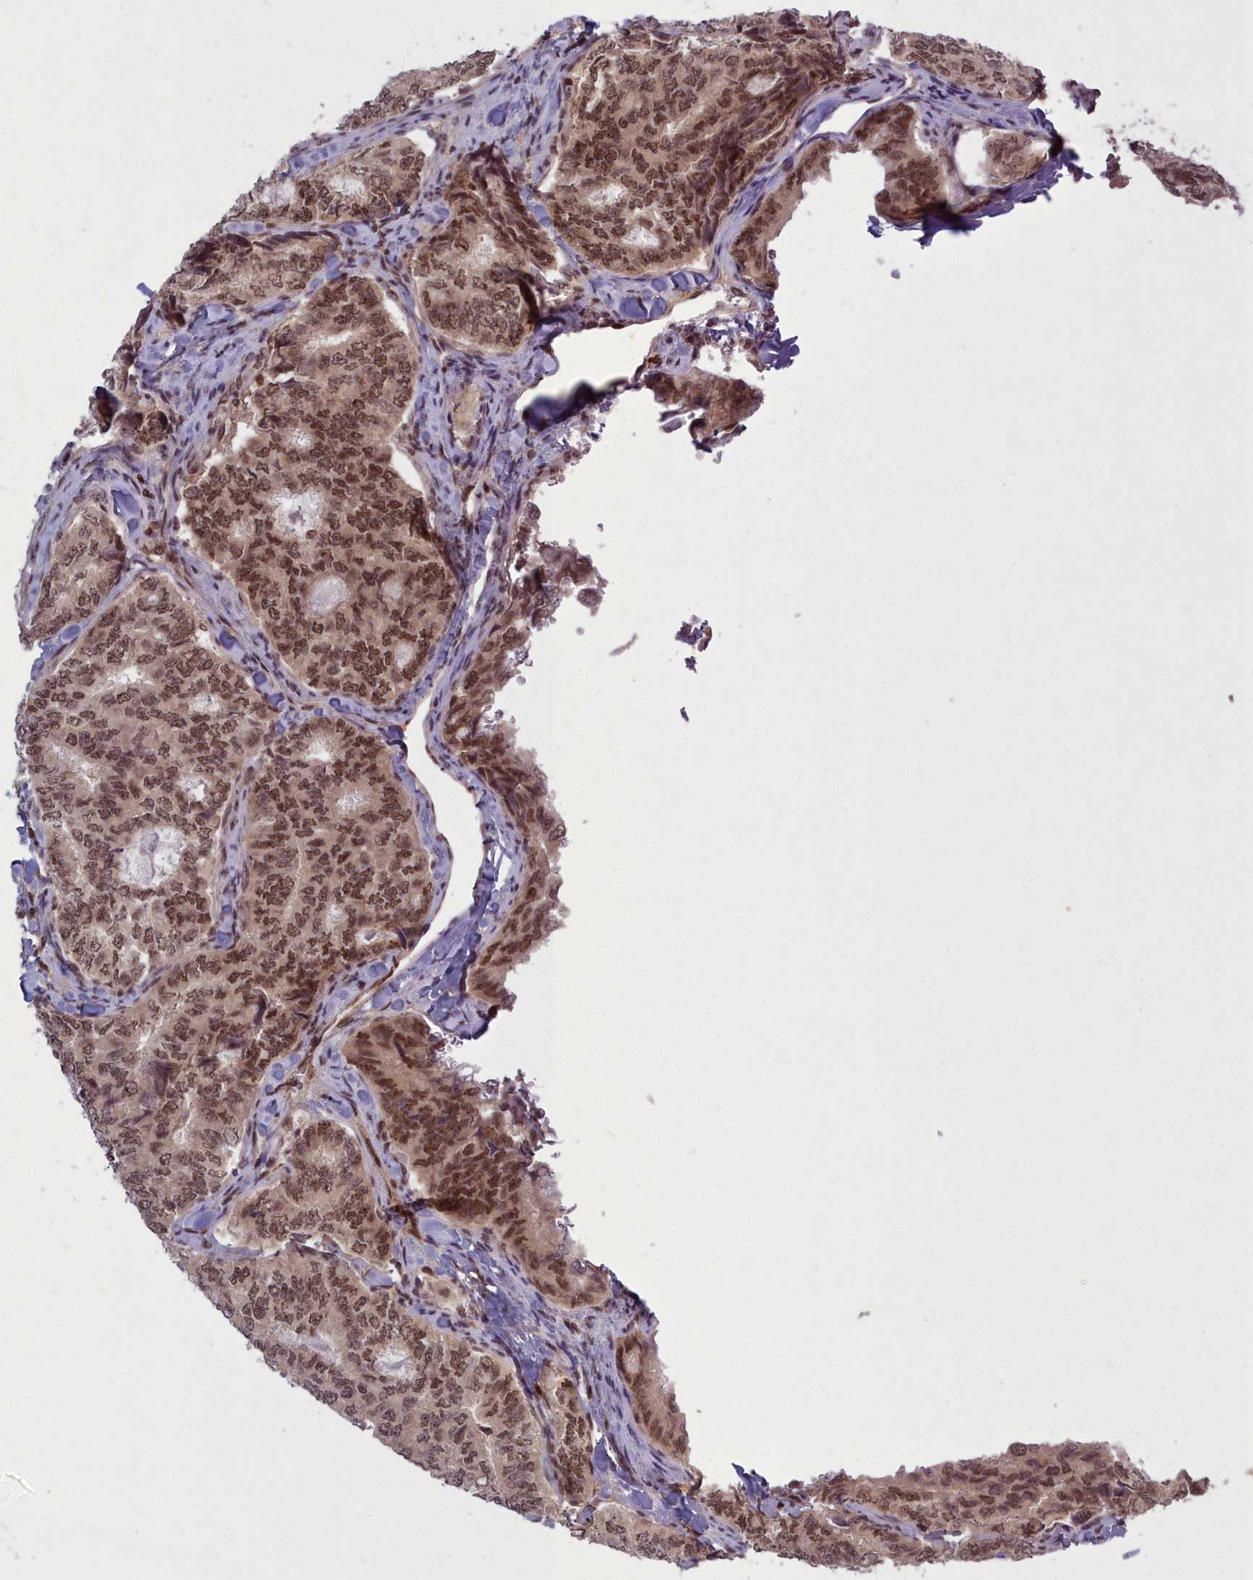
{"staining": {"intensity": "moderate", "quantity": ">75%", "location": "nuclear"}, "tissue": "thyroid cancer", "cell_type": "Tumor cells", "image_type": "cancer", "snomed": [{"axis": "morphology", "description": "Papillary adenocarcinoma, NOS"}, {"axis": "topography", "description": "Thyroid gland"}], "caption": "Protein staining reveals moderate nuclear positivity in about >75% of tumor cells in thyroid cancer (papillary adenocarcinoma). The protein of interest is stained brown, and the nuclei are stained in blue (DAB IHC with brightfield microscopy, high magnification).", "gene": "GMEB1", "patient": {"sex": "female", "age": 35}}